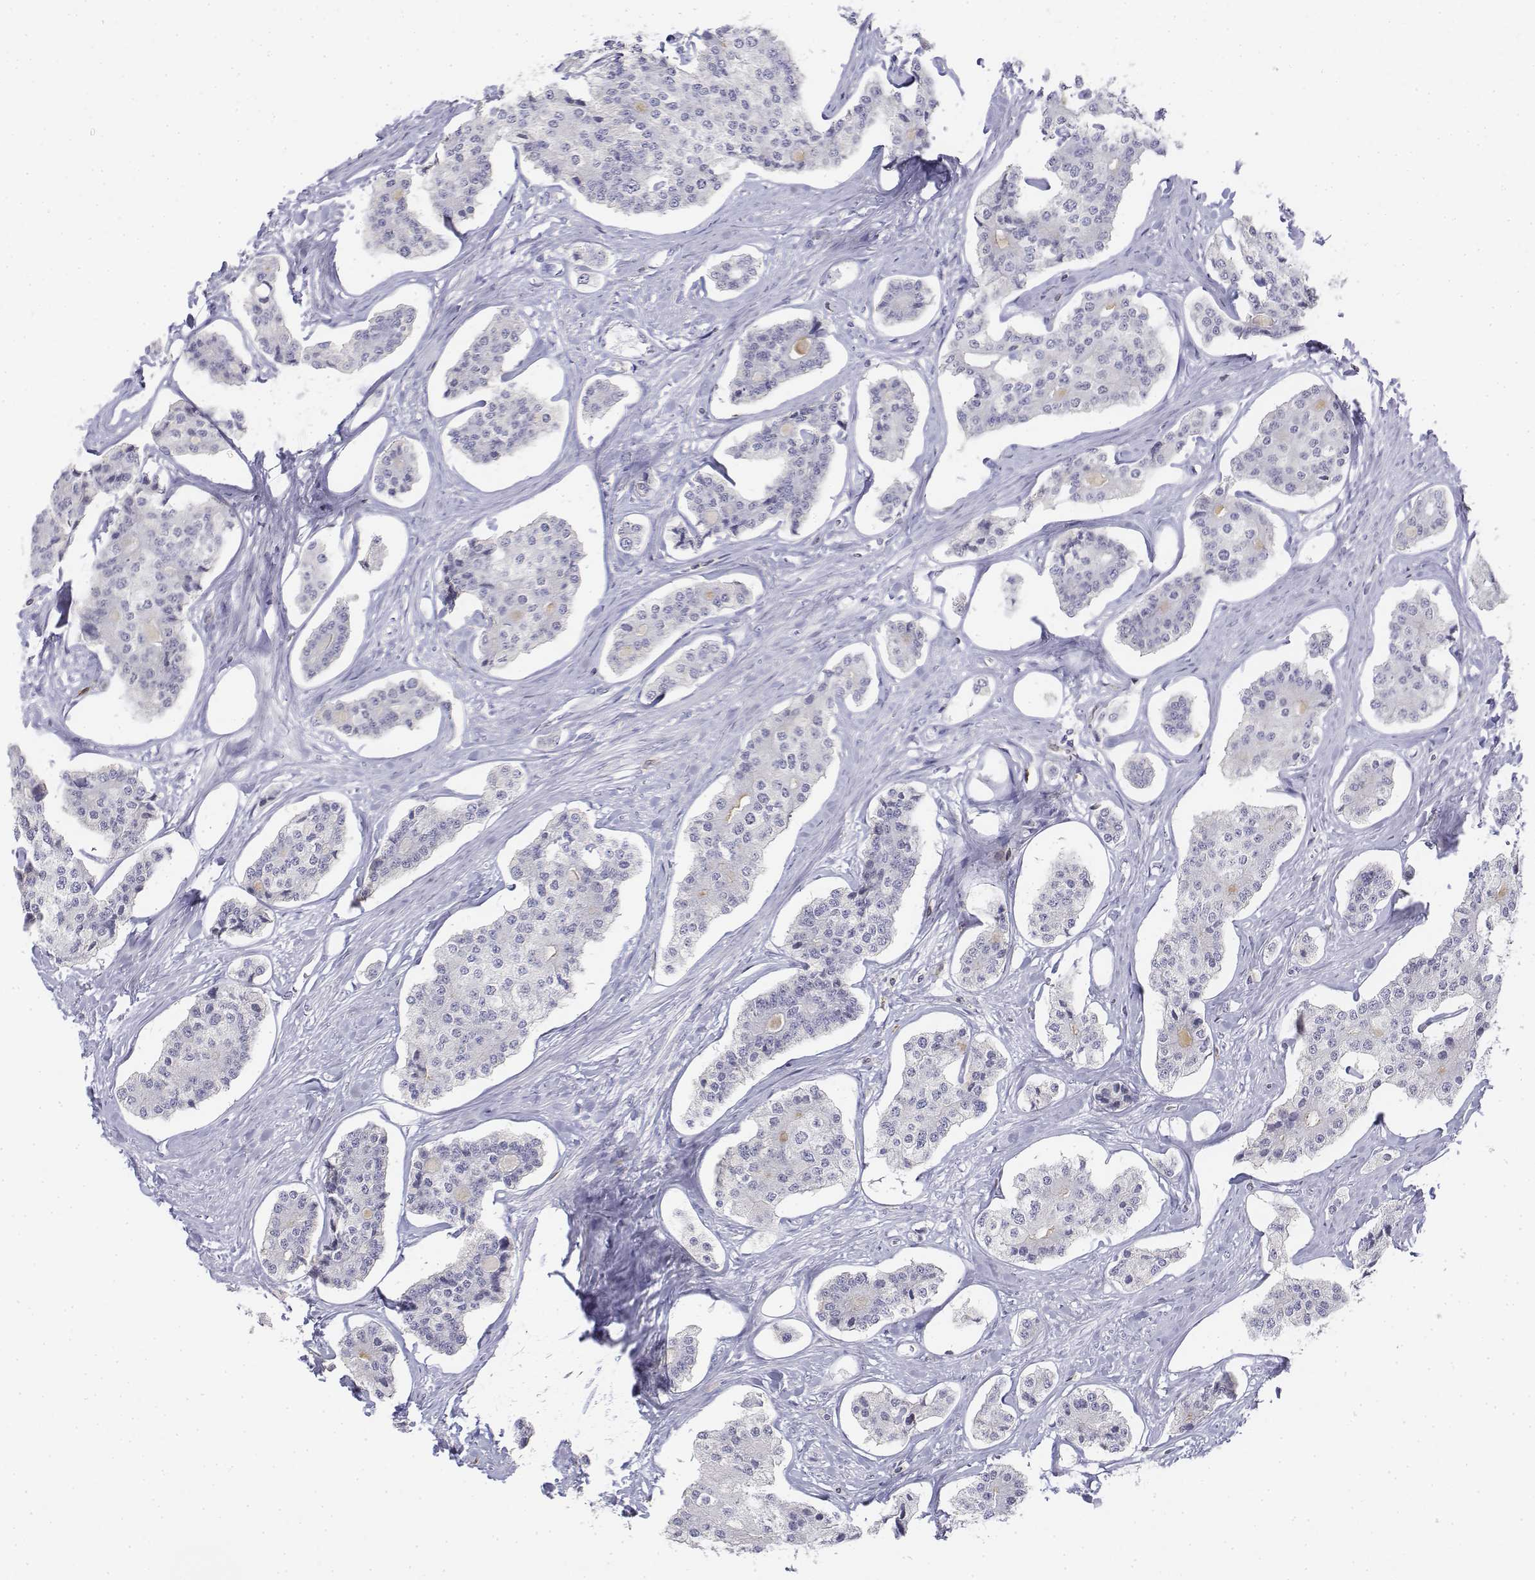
{"staining": {"intensity": "negative", "quantity": "none", "location": "none"}, "tissue": "carcinoid", "cell_type": "Tumor cells", "image_type": "cancer", "snomed": [{"axis": "morphology", "description": "Carcinoid, malignant, NOS"}, {"axis": "topography", "description": "Small intestine"}], "caption": "Photomicrograph shows no protein expression in tumor cells of carcinoid (malignant) tissue. The staining was performed using DAB to visualize the protein expression in brown, while the nuclei were stained in blue with hematoxylin (Magnification: 20x).", "gene": "CD3E", "patient": {"sex": "female", "age": 65}}